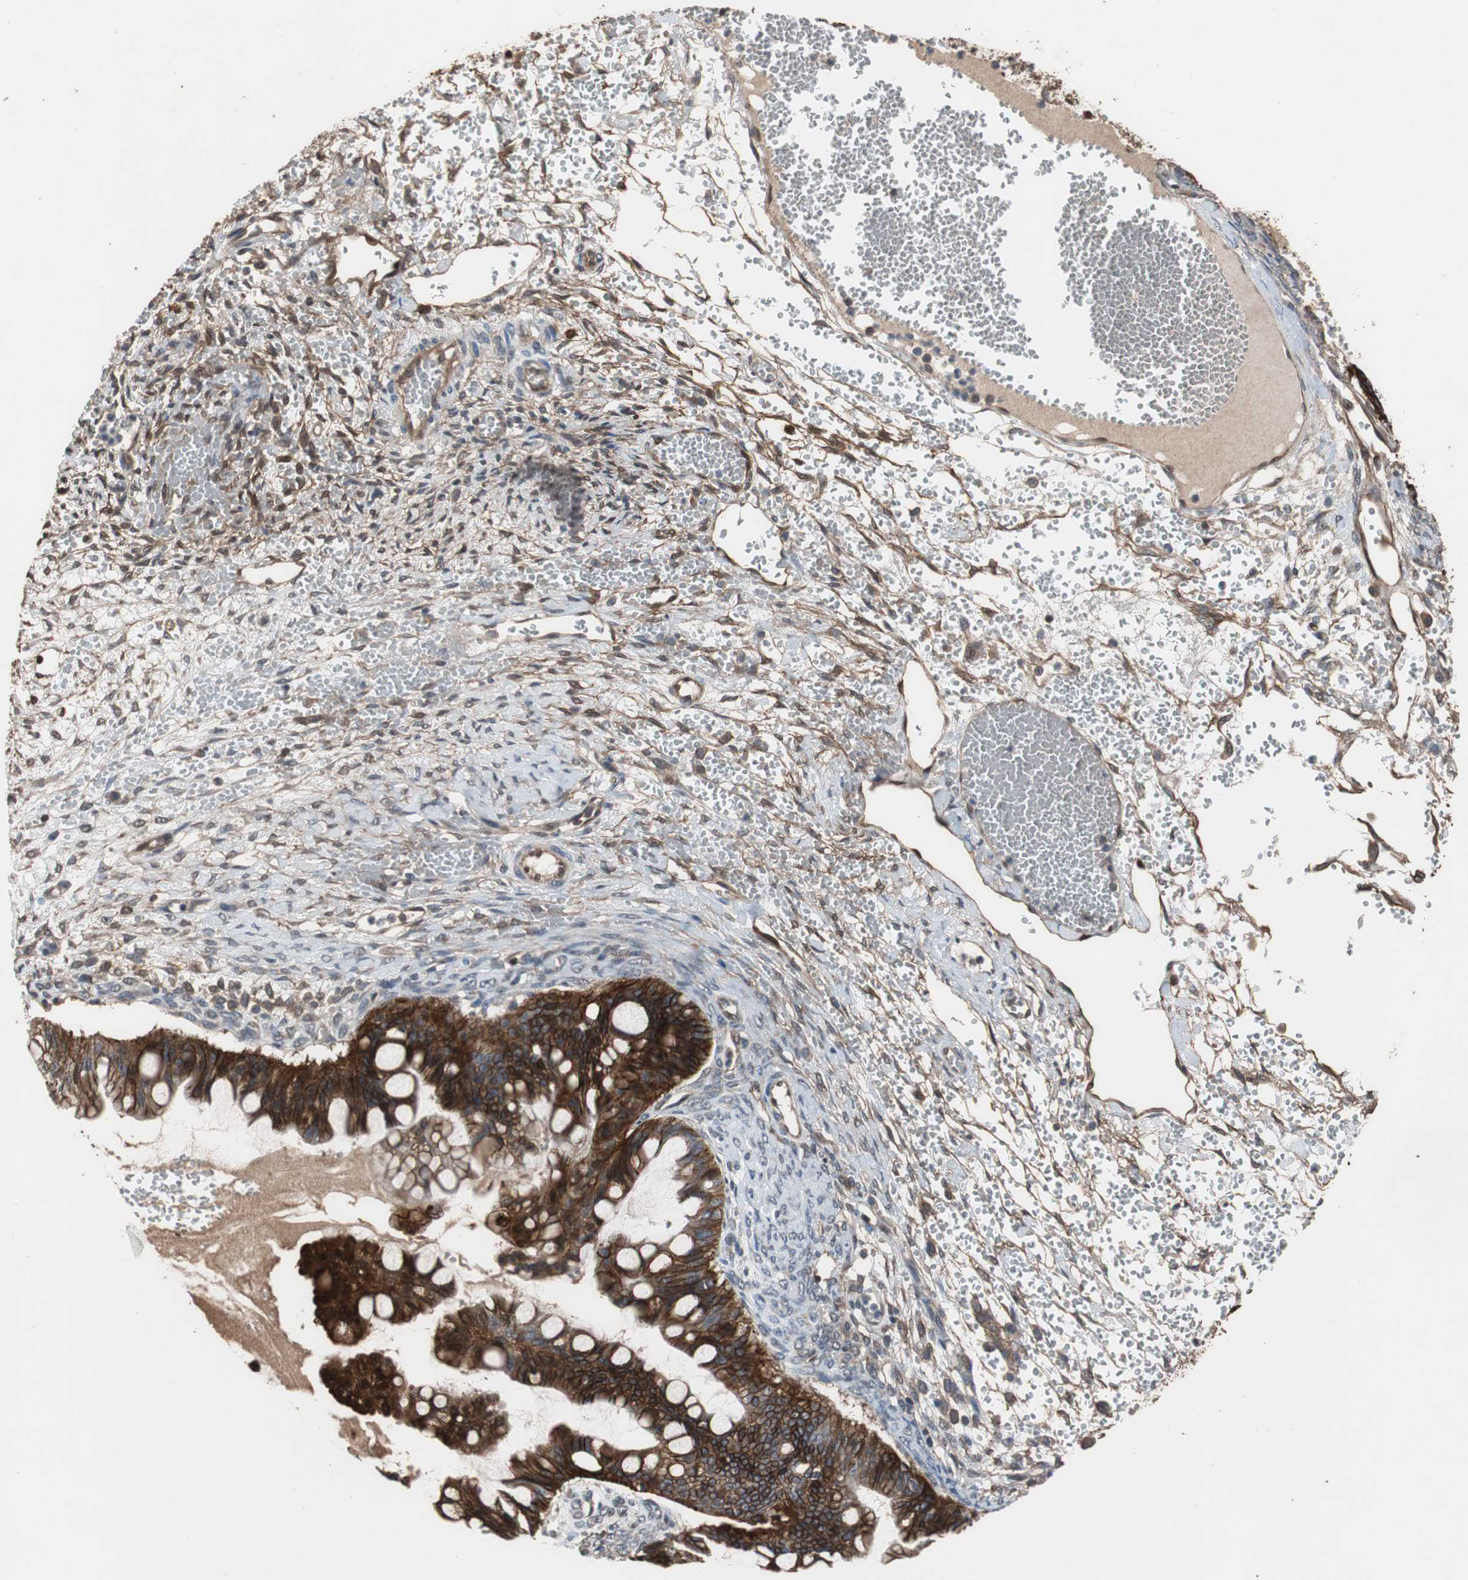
{"staining": {"intensity": "strong", "quantity": ">75%", "location": "cytoplasmic/membranous,nuclear"}, "tissue": "ovarian cancer", "cell_type": "Tumor cells", "image_type": "cancer", "snomed": [{"axis": "morphology", "description": "Cystadenocarcinoma, mucinous, NOS"}, {"axis": "topography", "description": "Ovary"}], "caption": "A high-resolution image shows IHC staining of ovarian mucinous cystadenocarcinoma, which shows strong cytoplasmic/membranous and nuclear expression in about >75% of tumor cells. The staining was performed using DAB, with brown indicating positive protein expression. Nuclei are stained blue with hematoxylin.", "gene": "NDRG1", "patient": {"sex": "female", "age": 73}}